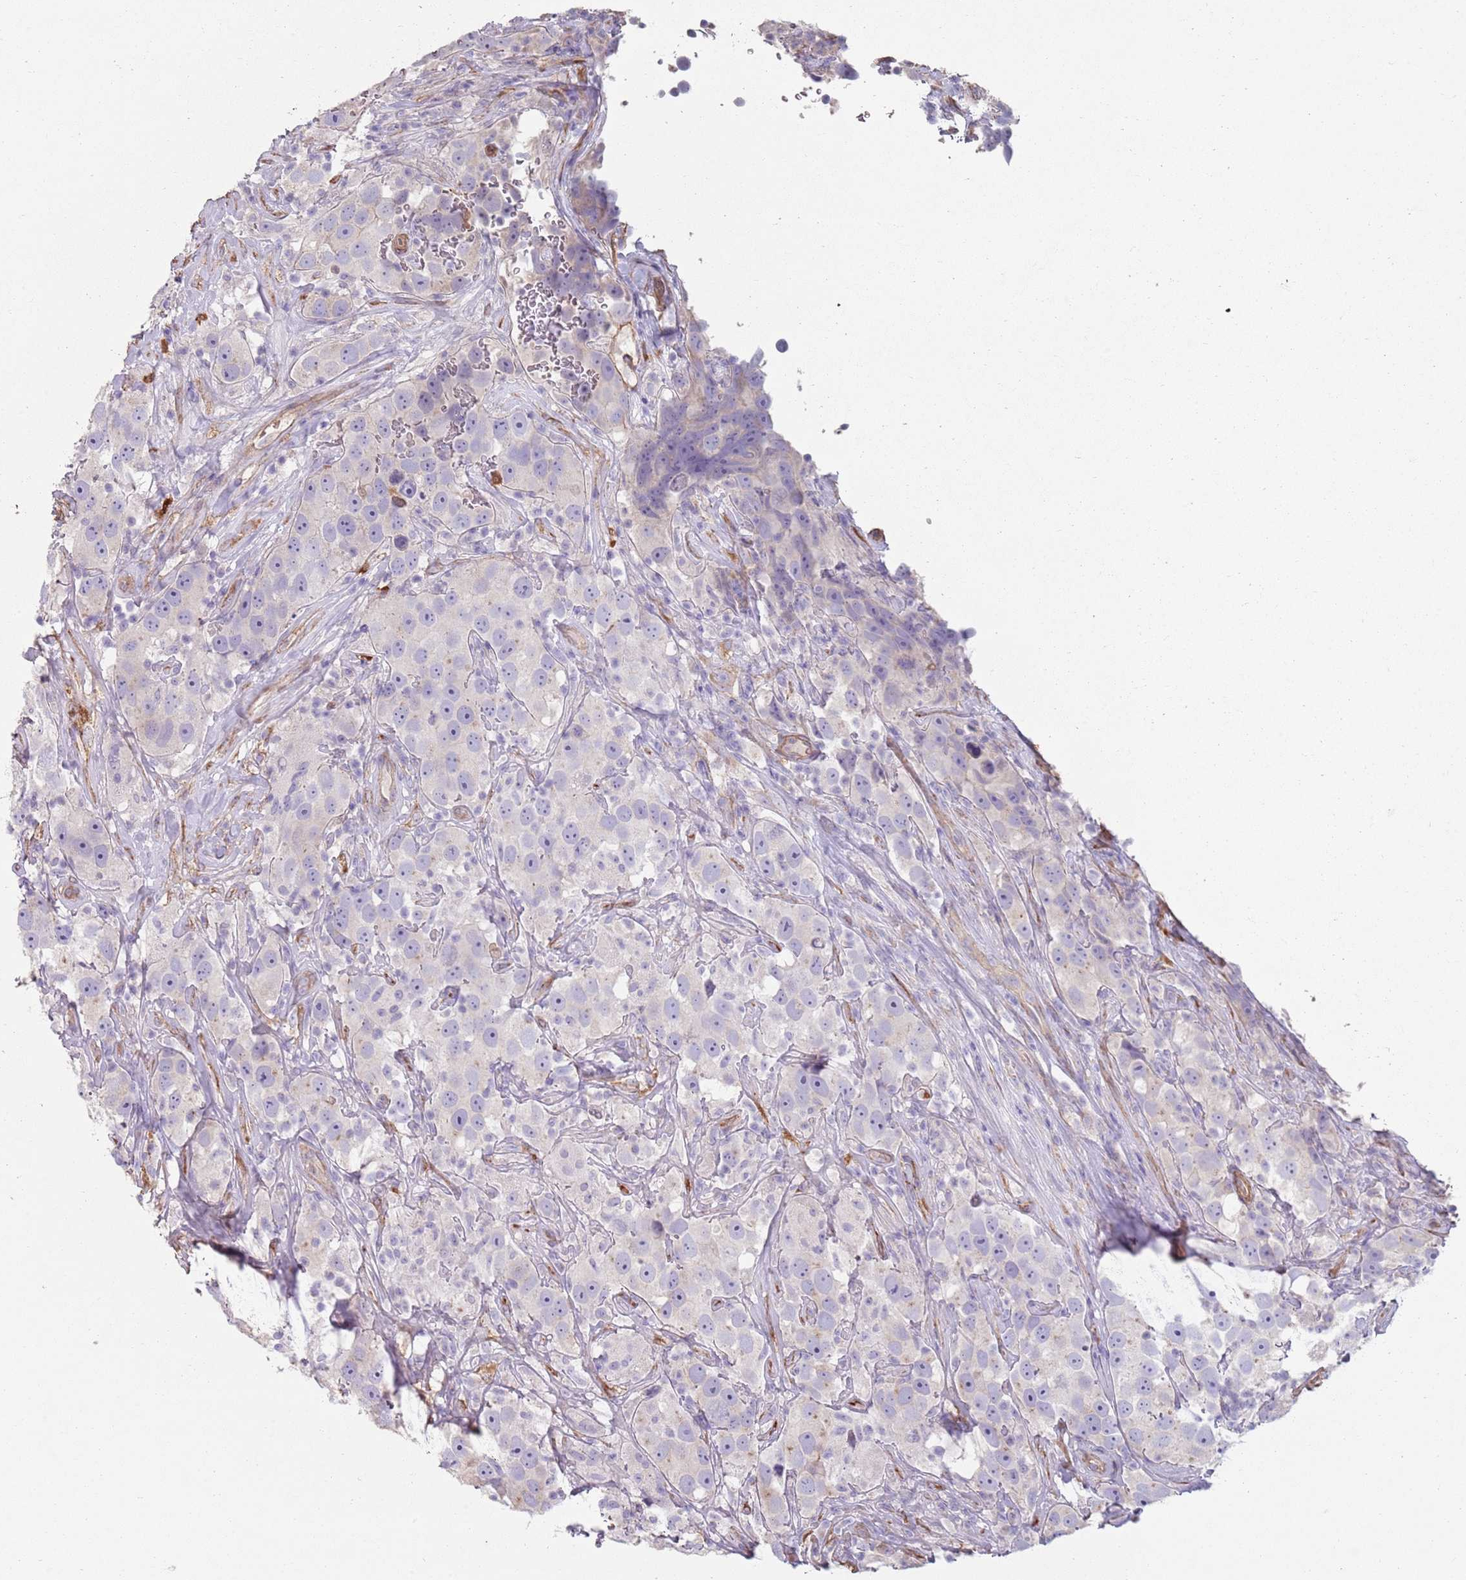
{"staining": {"intensity": "negative", "quantity": "none", "location": "none"}, "tissue": "testis cancer", "cell_type": "Tumor cells", "image_type": "cancer", "snomed": [{"axis": "morphology", "description": "Seminoma, NOS"}, {"axis": "topography", "description": "Testis"}], "caption": "The histopathology image displays no staining of tumor cells in testis cancer.", "gene": "PHLPP2", "patient": {"sex": "male", "age": 49}}